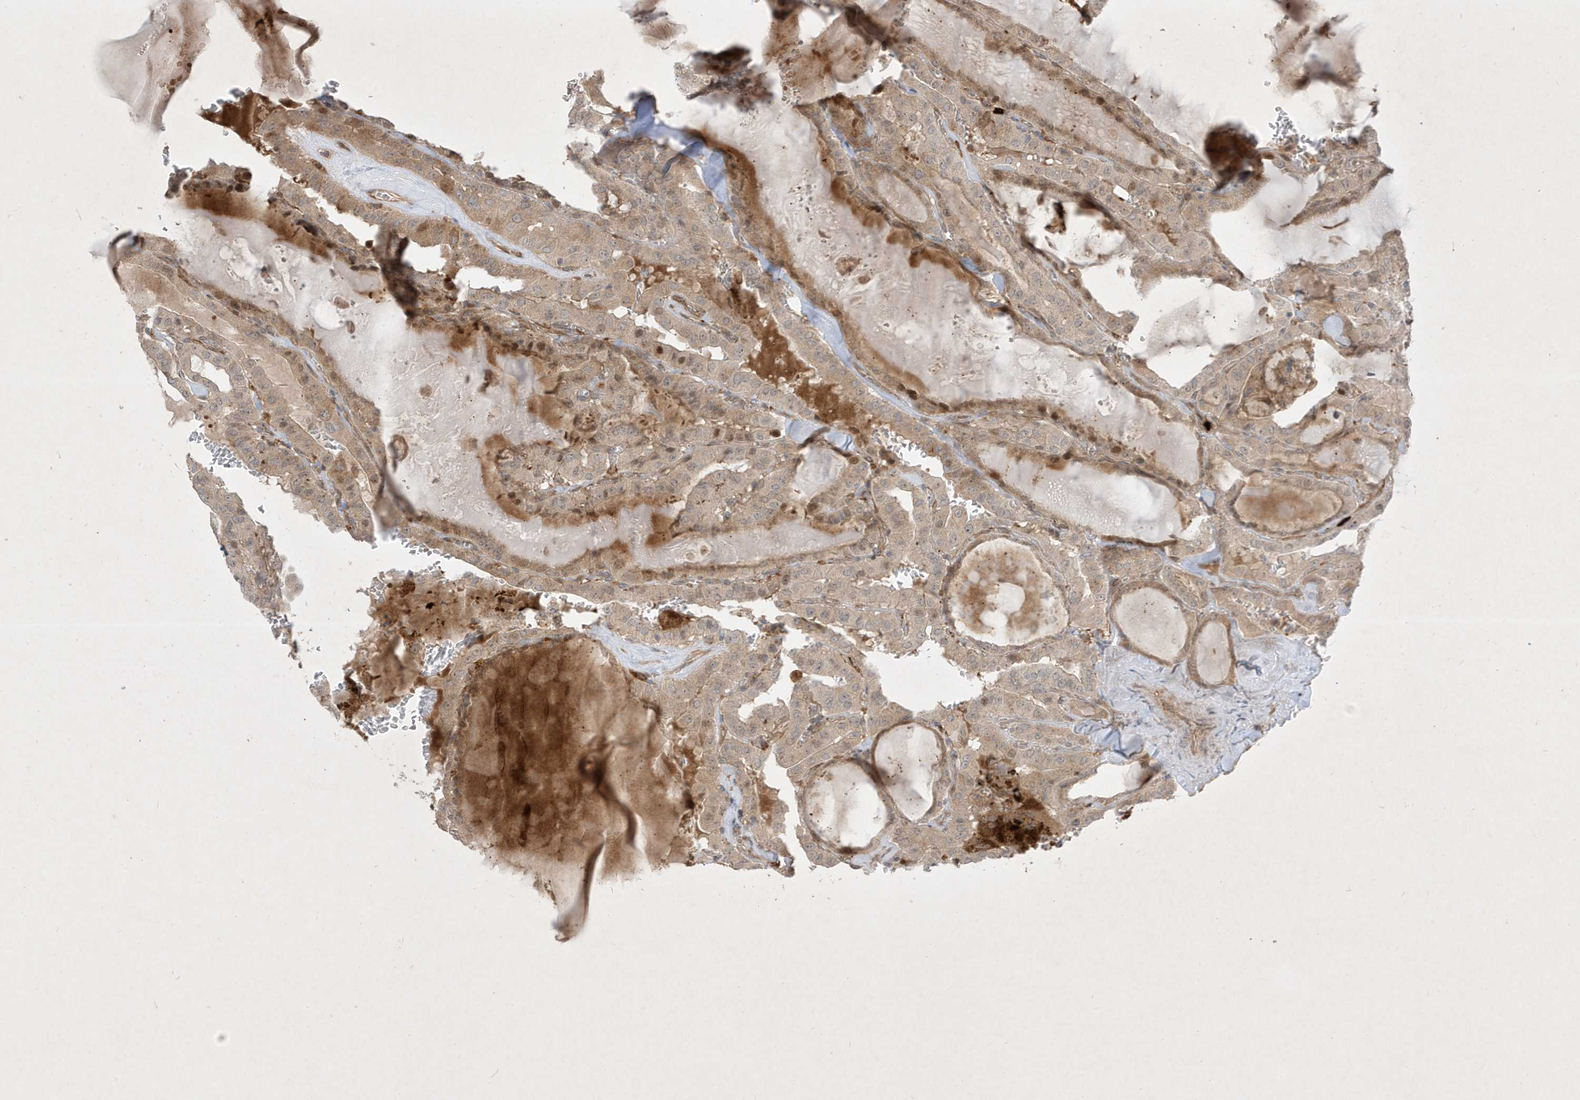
{"staining": {"intensity": "weak", "quantity": "25%-75%", "location": "cytoplasmic/membranous"}, "tissue": "thyroid cancer", "cell_type": "Tumor cells", "image_type": "cancer", "snomed": [{"axis": "morphology", "description": "Papillary adenocarcinoma, NOS"}, {"axis": "topography", "description": "Thyroid gland"}], "caption": "Protein staining displays weak cytoplasmic/membranous expression in approximately 25%-75% of tumor cells in thyroid papillary adenocarcinoma.", "gene": "IFT57", "patient": {"sex": "male", "age": 52}}